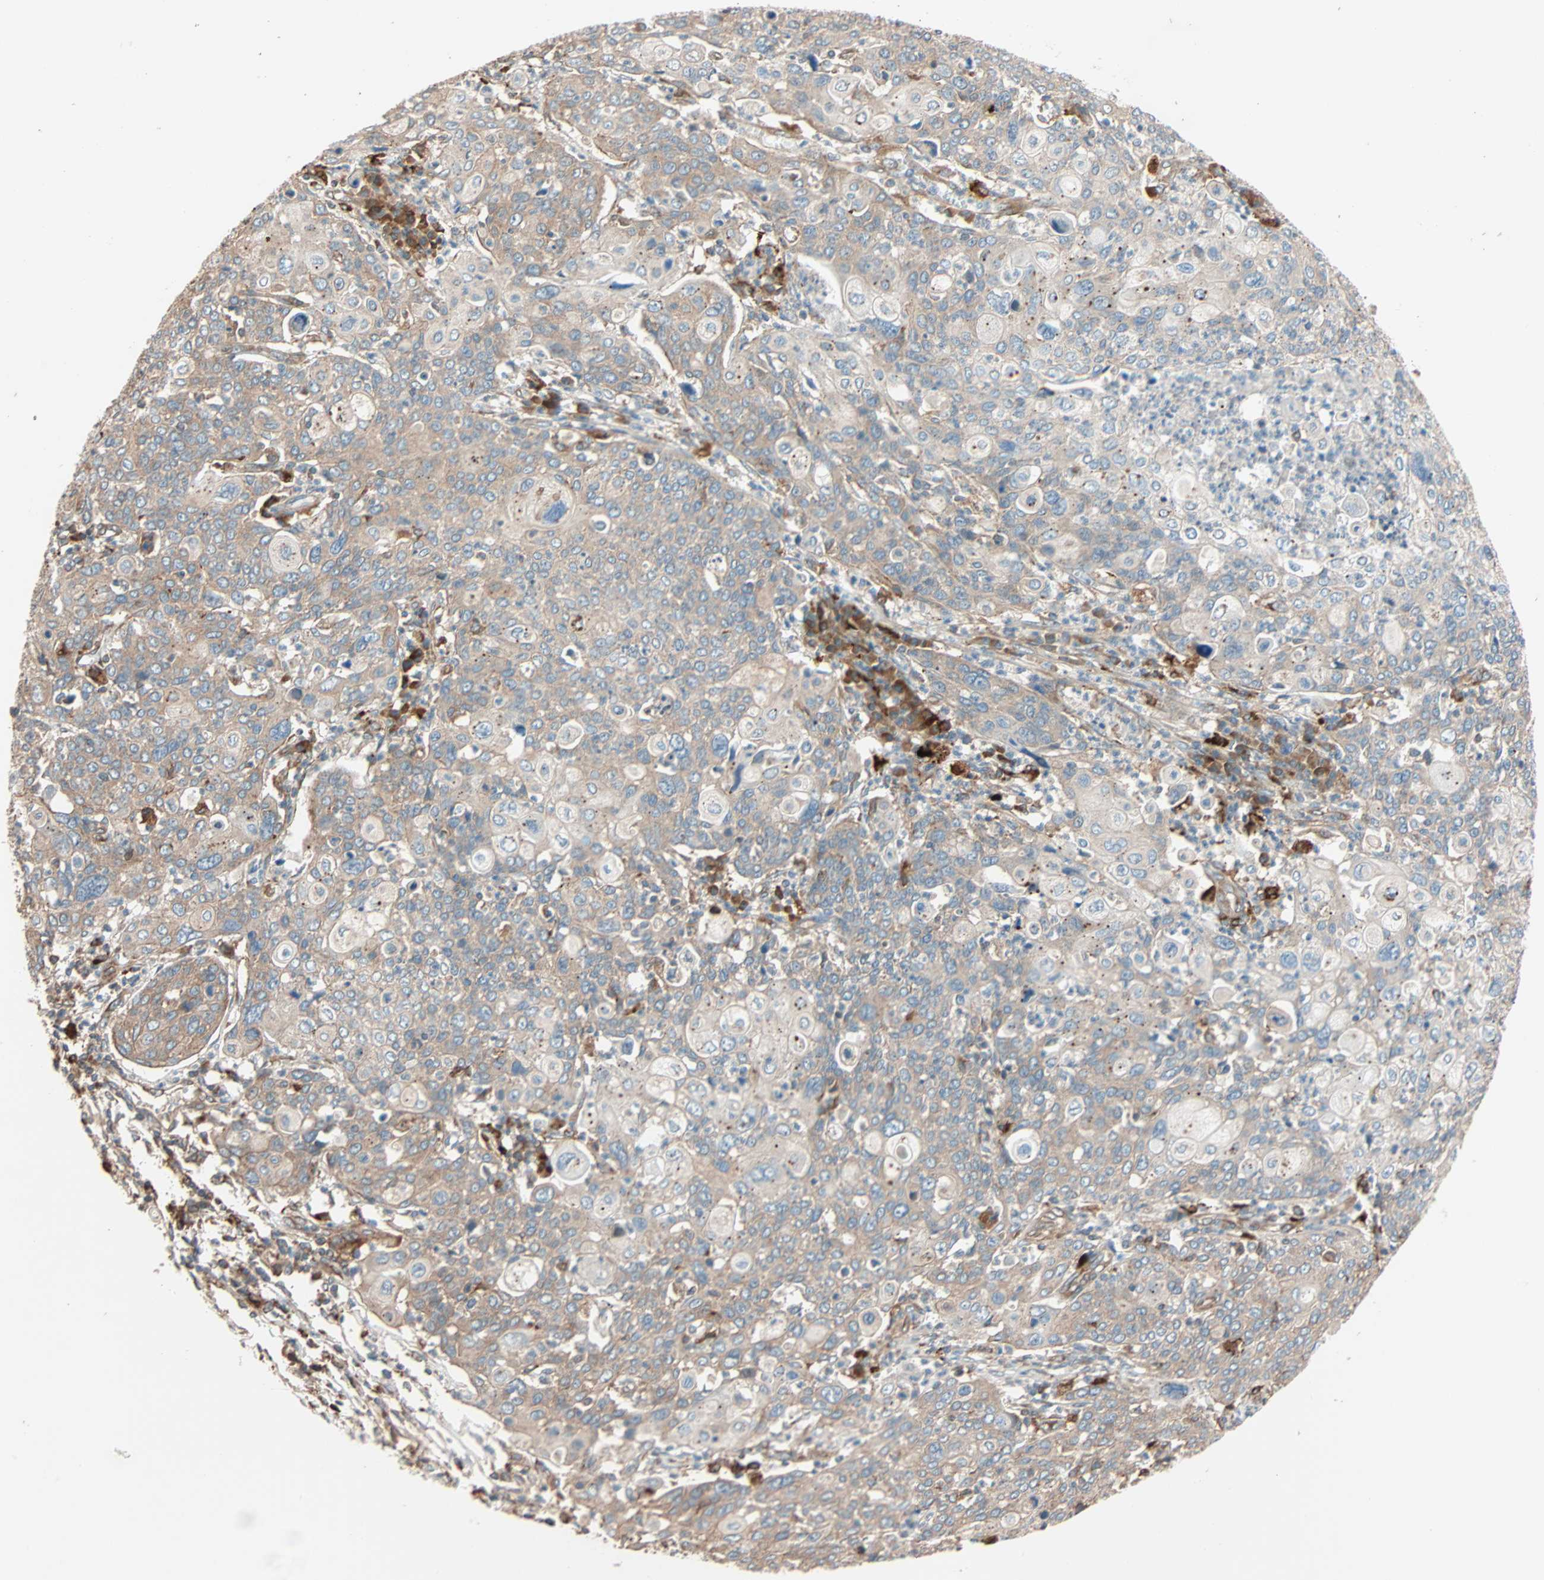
{"staining": {"intensity": "weak", "quantity": ">75%", "location": "cytoplasmic/membranous"}, "tissue": "cervical cancer", "cell_type": "Tumor cells", "image_type": "cancer", "snomed": [{"axis": "morphology", "description": "Squamous cell carcinoma, NOS"}, {"axis": "topography", "description": "Cervix"}], "caption": "Weak cytoplasmic/membranous staining is identified in about >75% of tumor cells in squamous cell carcinoma (cervical).", "gene": "PHYH", "patient": {"sex": "female", "age": 40}}